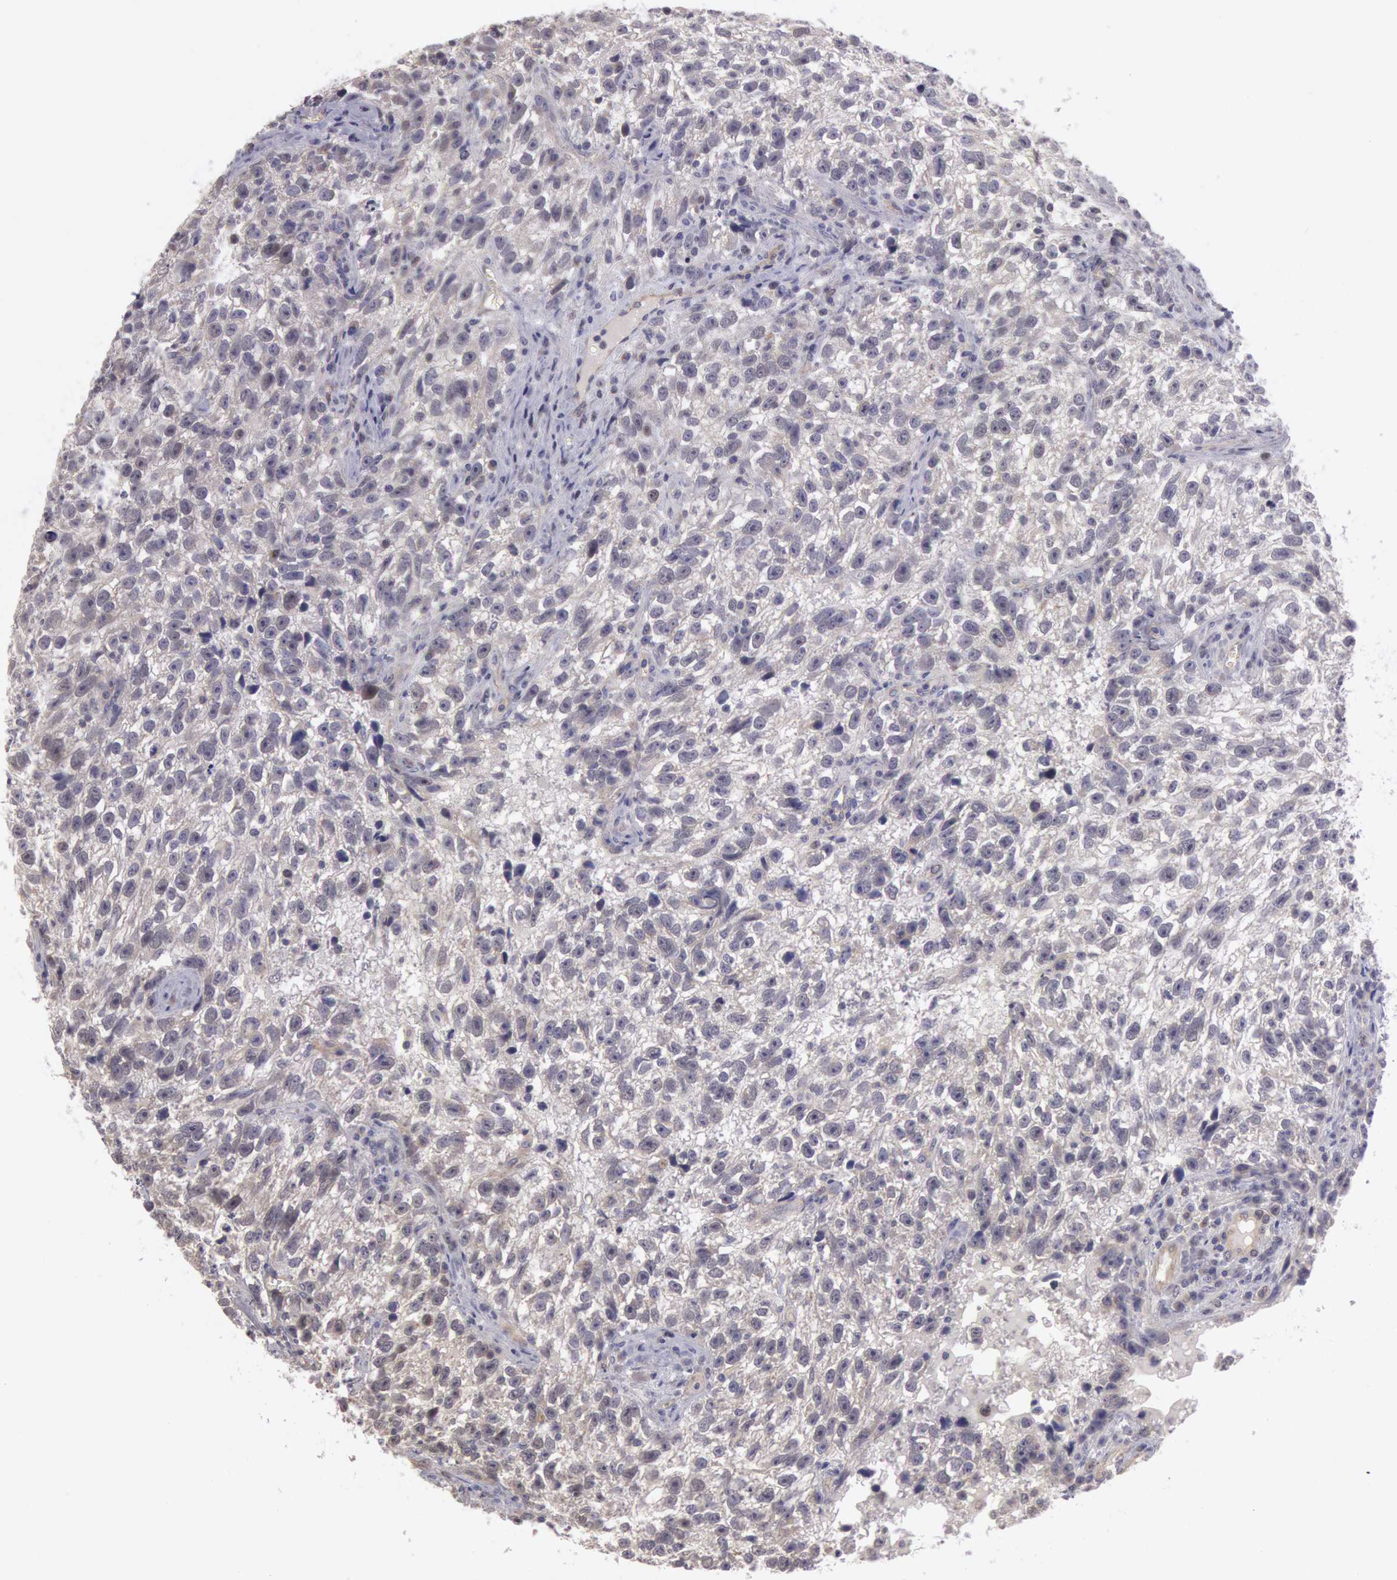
{"staining": {"intensity": "negative", "quantity": "none", "location": "none"}, "tissue": "testis cancer", "cell_type": "Tumor cells", "image_type": "cancer", "snomed": [{"axis": "morphology", "description": "Seminoma, NOS"}, {"axis": "topography", "description": "Testis"}], "caption": "DAB (3,3'-diaminobenzidine) immunohistochemical staining of human testis cancer (seminoma) displays no significant positivity in tumor cells.", "gene": "AMOTL1", "patient": {"sex": "male", "age": 38}}